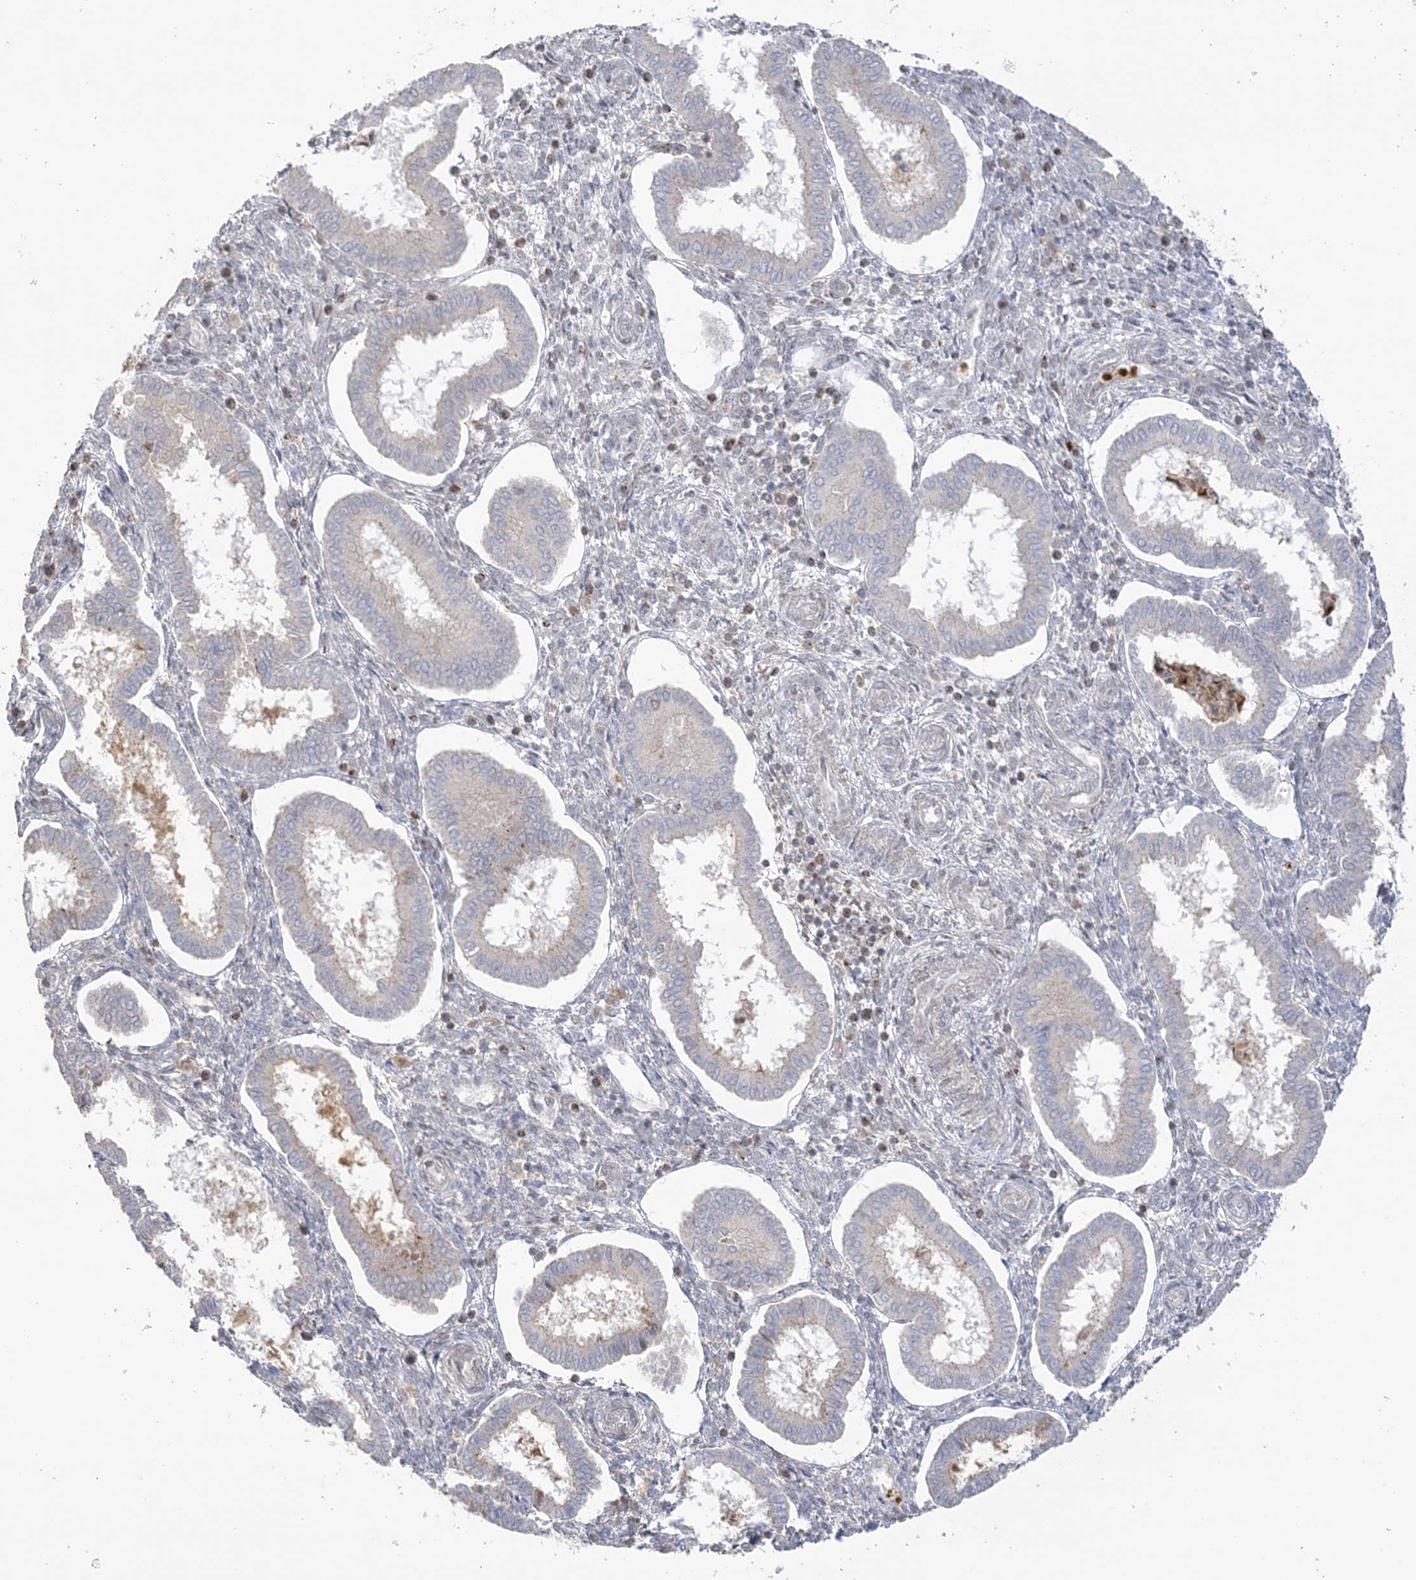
{"staining": {"intensity": "negative", "quantity": "none", "location": "none"}, "tissue": "endometrium", "cell_type": "Cells in endometrial stroma", "image_type": "normal", "snomed": [{"axis": "morphology", "description": "Normal tissue, NOS"}, {"axis": "topography", "description": "Endometrium"}], "caption": "The micrograph shows no staining of cells in endometrial stroma in unremarkable endometrium. (Immunohistochemistry (ihc), brightfield microscopy, high magnification).", "gene": "NAF1", "patient": {"sex": "female", "age": 24}}